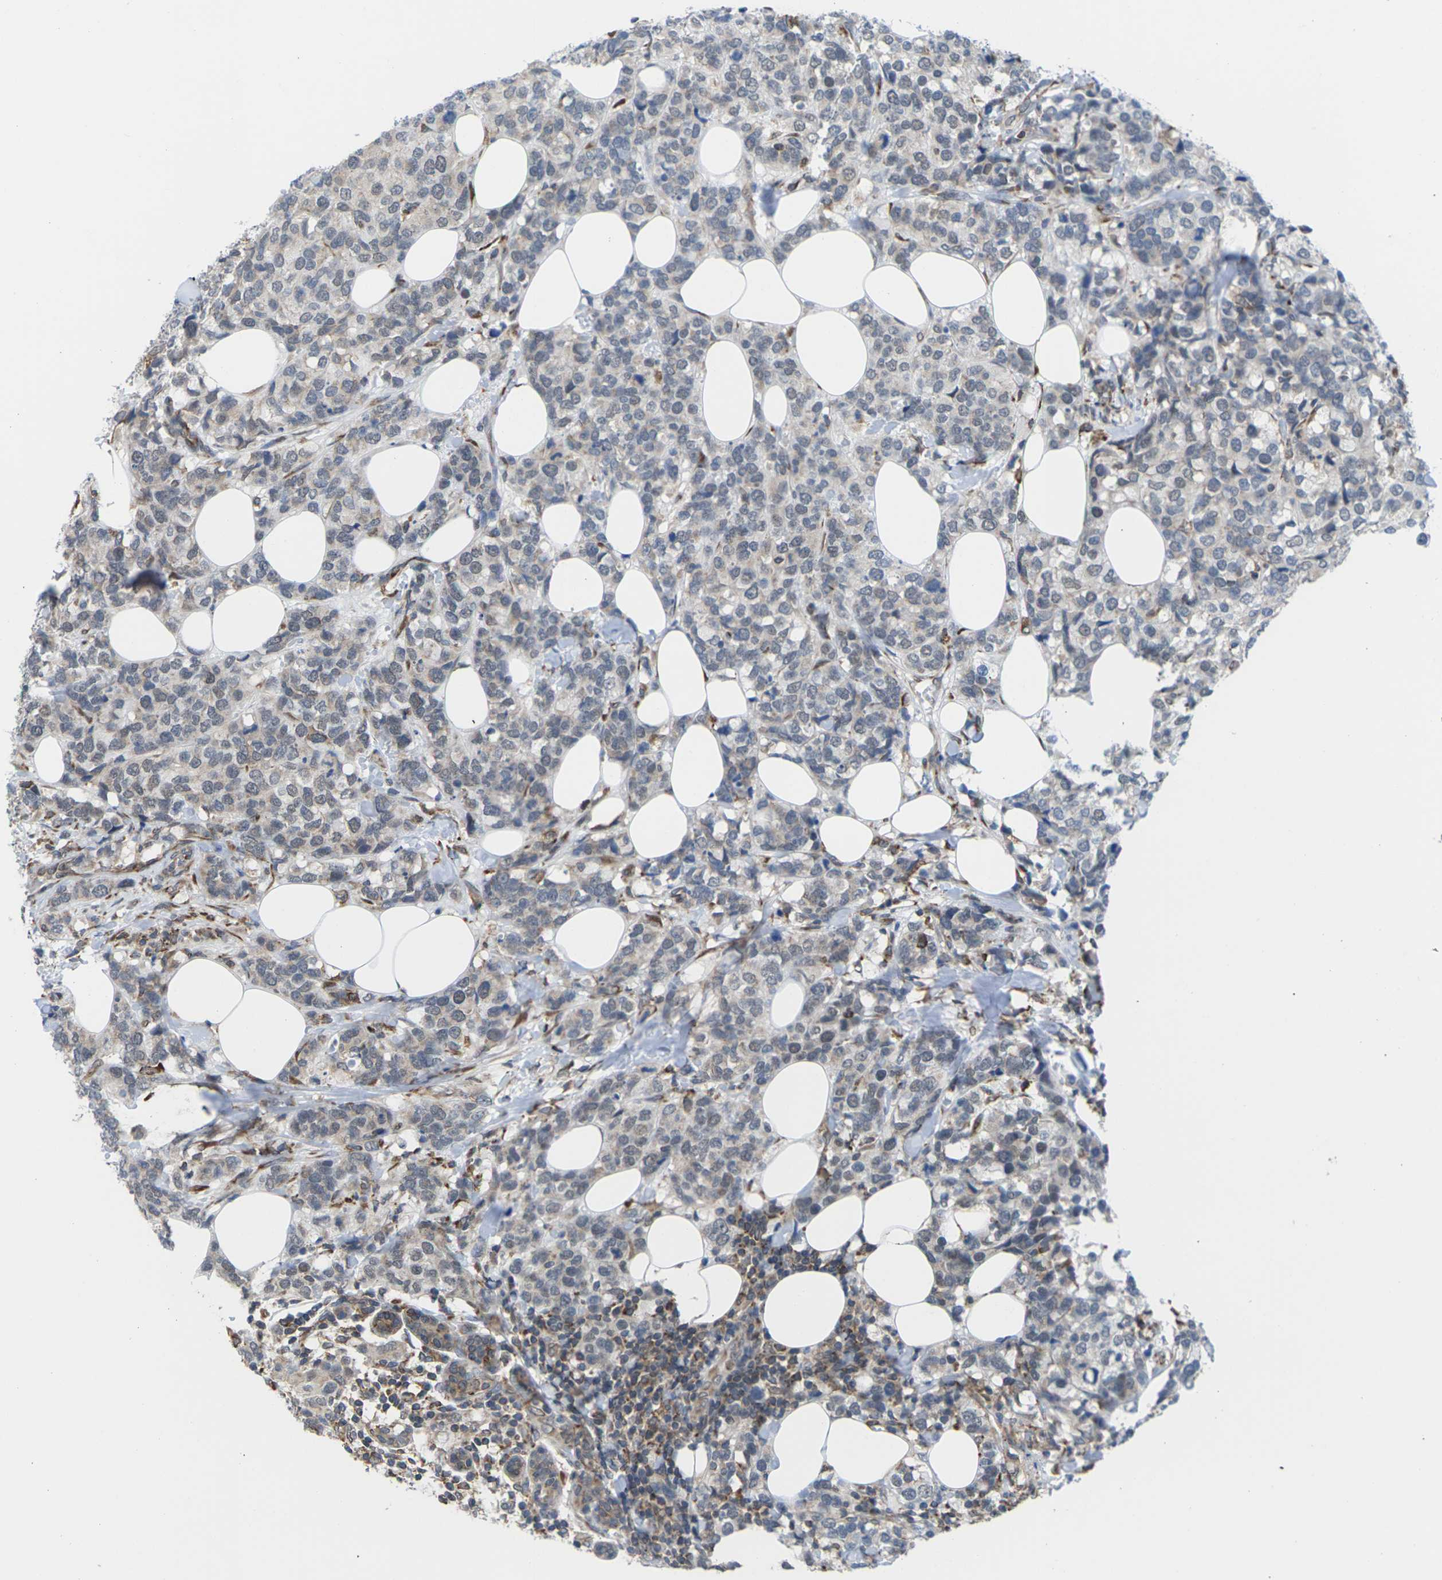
{"staining": {"intensity": "weak", "quantity": "25%-75%", "location": "cytoplasmic/membranous"}, "tissue": "breast cancer", "cell_type": "Tumor cells", "image_type": "cancer", "snomed": [{"axis": "morphology", "description": "Lobular carcinoma"}, {"axis": "topography", "description": "Breast"}], "caption": "Tumor cells show low levels of weak cytoplasmic/membranous staining in about 25%-75% of cells in breast lobular carcinoma.", "gene": "PDZK1IP1", "patient": {"sex": "female", "age": 59}}